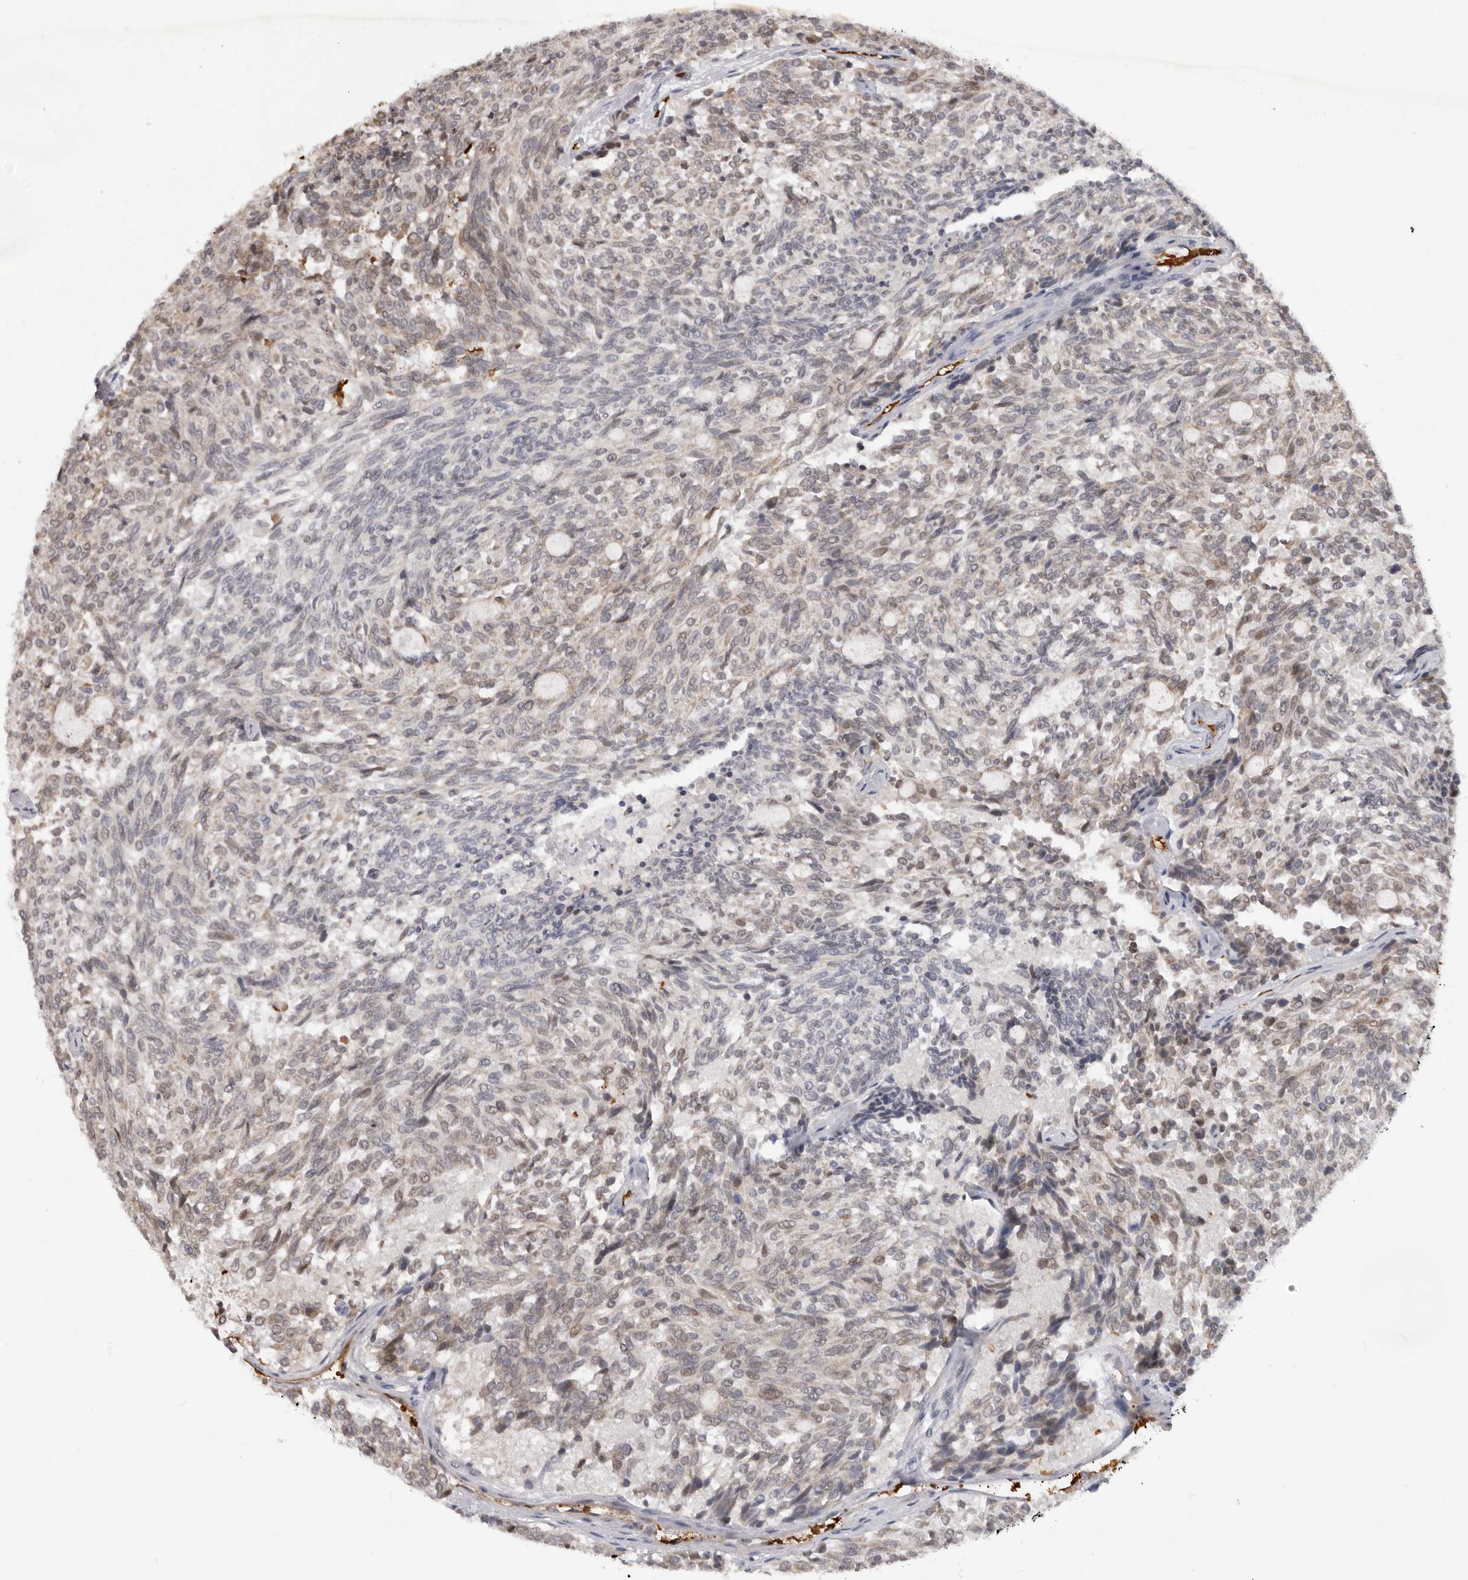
{"staining": {"intensity": "weak", "quantity": "25%-75%", "location": "cytoplasmic/membranous"}, "tissue": "carcinoid", "cell_type": "Tumor cells", "image_type": "cancer", "snomed": [{"axis": "morphology", "description": "Carcinoid, malignant, NOS"}, {"axis": "topography", "description": "Pancreas"}], "caption": "DAB (3,3'-diaminobenzidine) immunohistochemical staining of carcinoid exhibits weak cytoplasmic/membranous protein staining in approximately 25%-75% of tumor cells. (DAB IHC, brown staining for protein, blue staining for nuclei).", "gene": "TNR", "patient": {"sex": "female", "age": 54}}